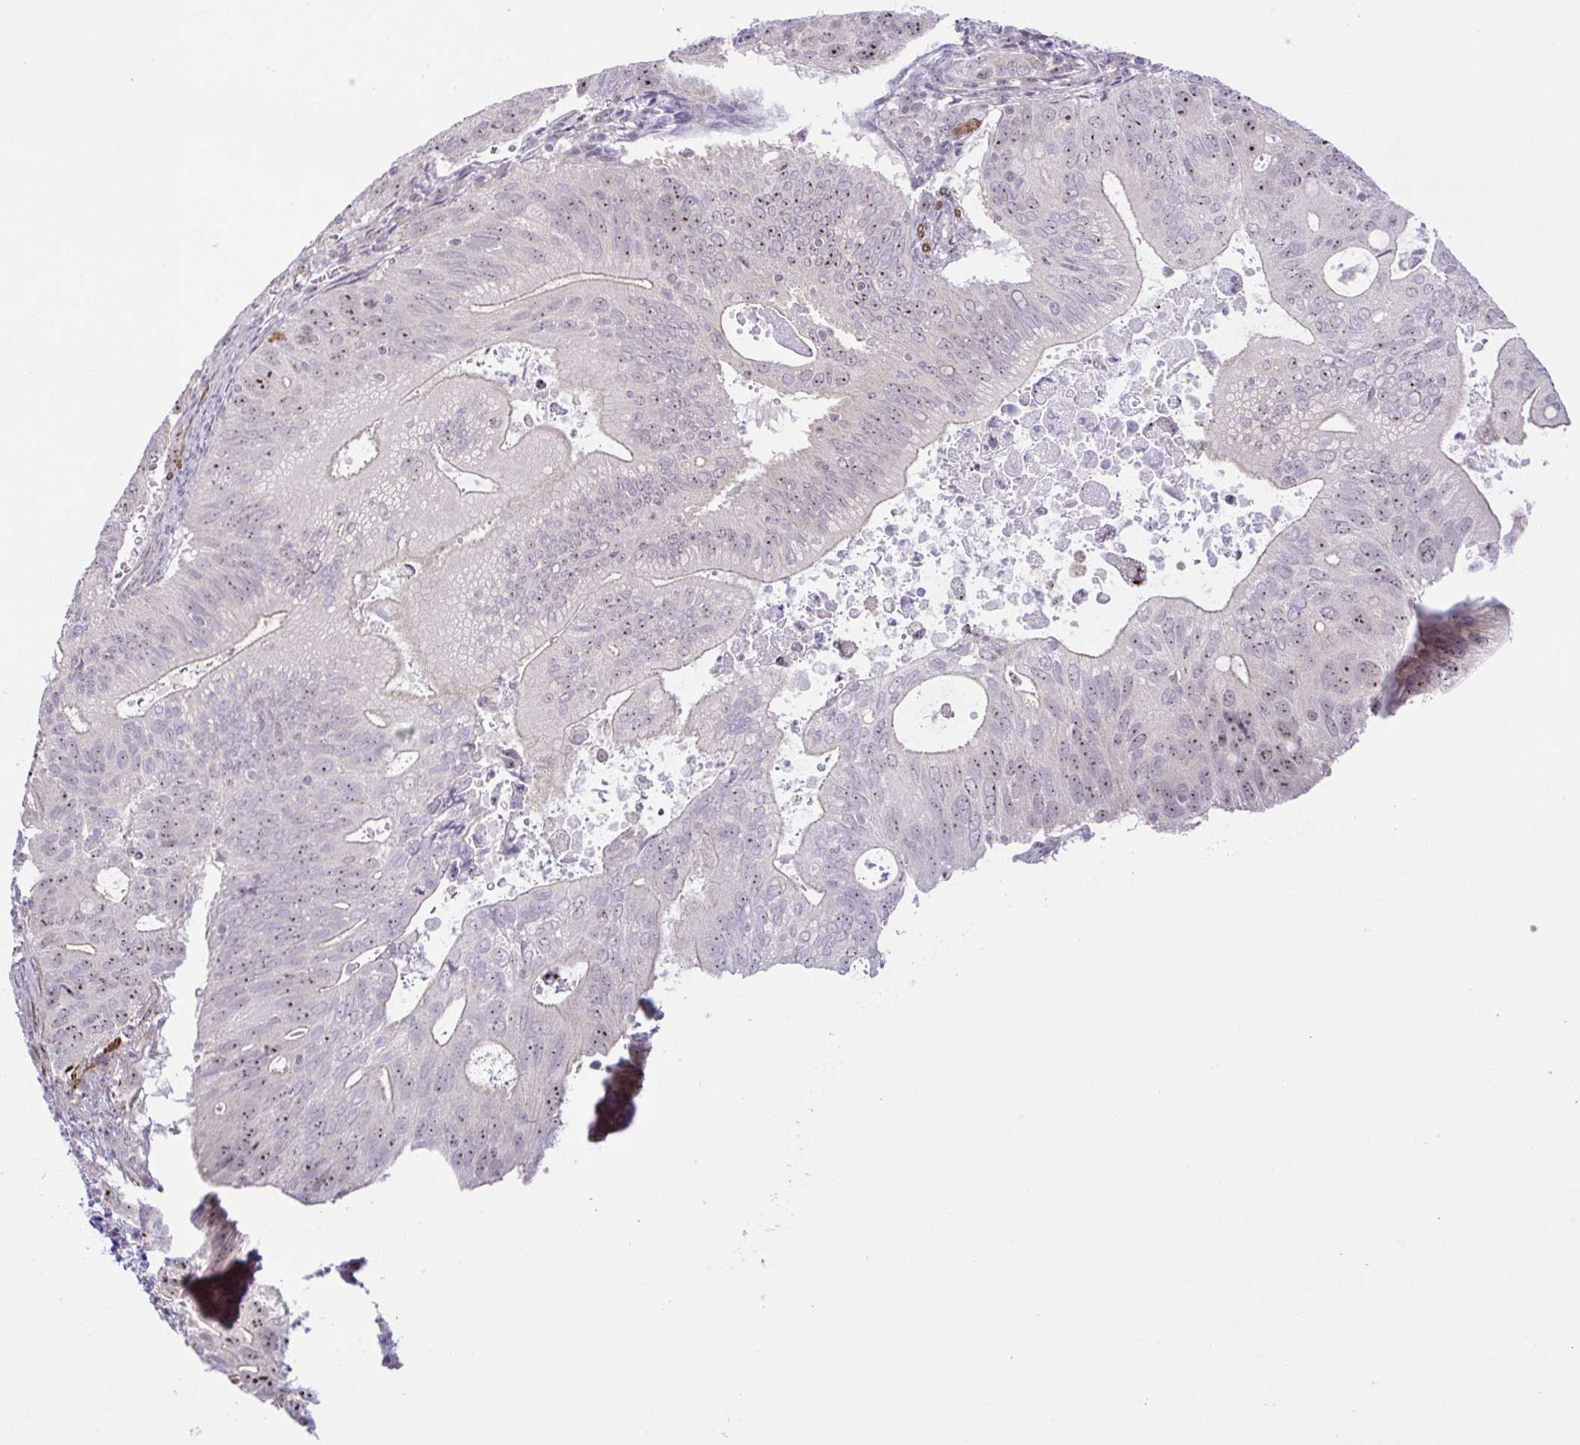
{"staining": {"intensity": "moderate", "quantity": "25%-75%", "location": "nuclear"}, "tissue": "pancreatic cancer", "cell_type": "Tumor cells", "image_type": "cancer", "snomed": [{"axis": "morphology", "description": "Adenocarcinoma, NOS"}, {"axis": "topography", "description": "Pancreas"}], "caption": "The photomicrograph shows a brown stain indicating the presence of a protein in the nuclear of tumor cells in adenocarcinoma (pancreatic).", "gene": "RSL24D1", "patient": {"sex": "female", "age": 72}}